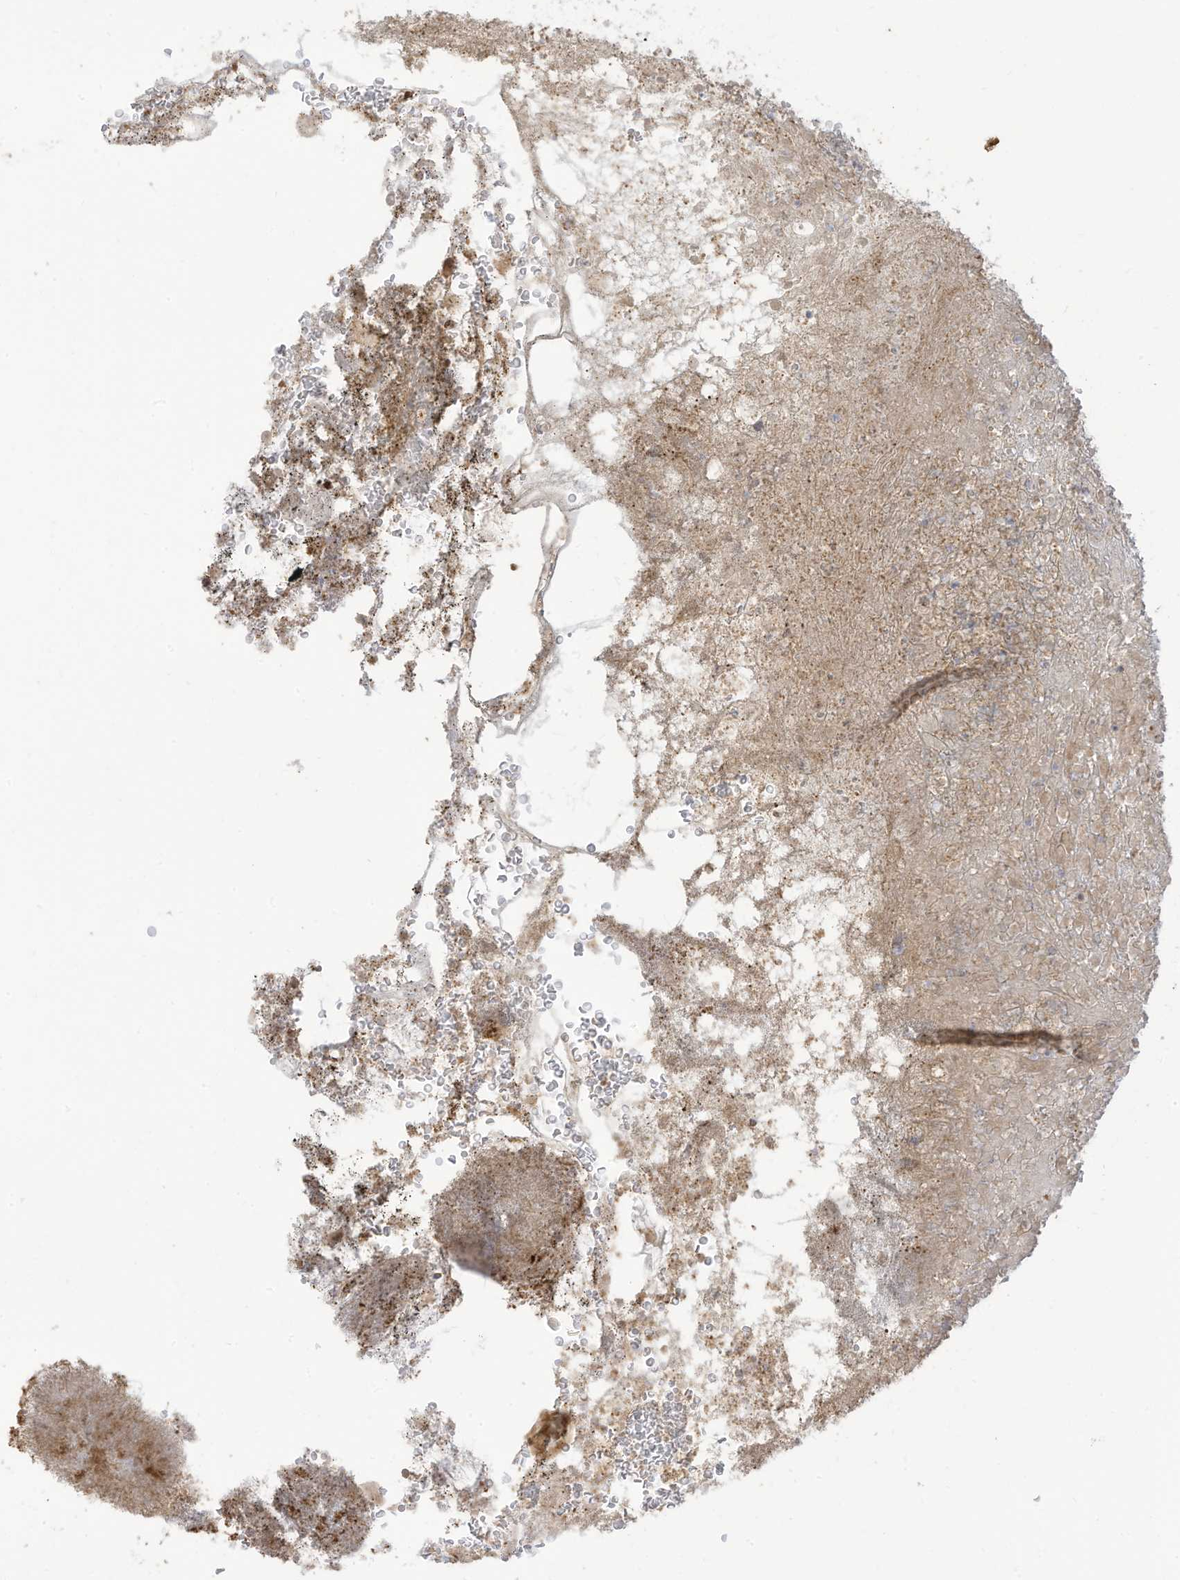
{"staining": {"intensity": "moderate", "quantity": ">75%", "location": "cytoplasmic/membranous"}, "tissue": "colorectal cancer", "cell_type": "Tumor cells", "image_type": "cancer", "snomed": [{"axis": "morphology", "description": "Normal tissue, NOS"}, {"axis": "morphology", "description": "Adenocarcinoma, NOS"}, {"axis": "topography", "description": "Colon"}], "caption": "Tumor cells exhibit moderate cytoplasmic/membranous expression in approximately >75% of cells in colorectal cancer (adenocarcinoma).", "gene": "ENTR1", "patient": {"sex": "female", "age": 75}}